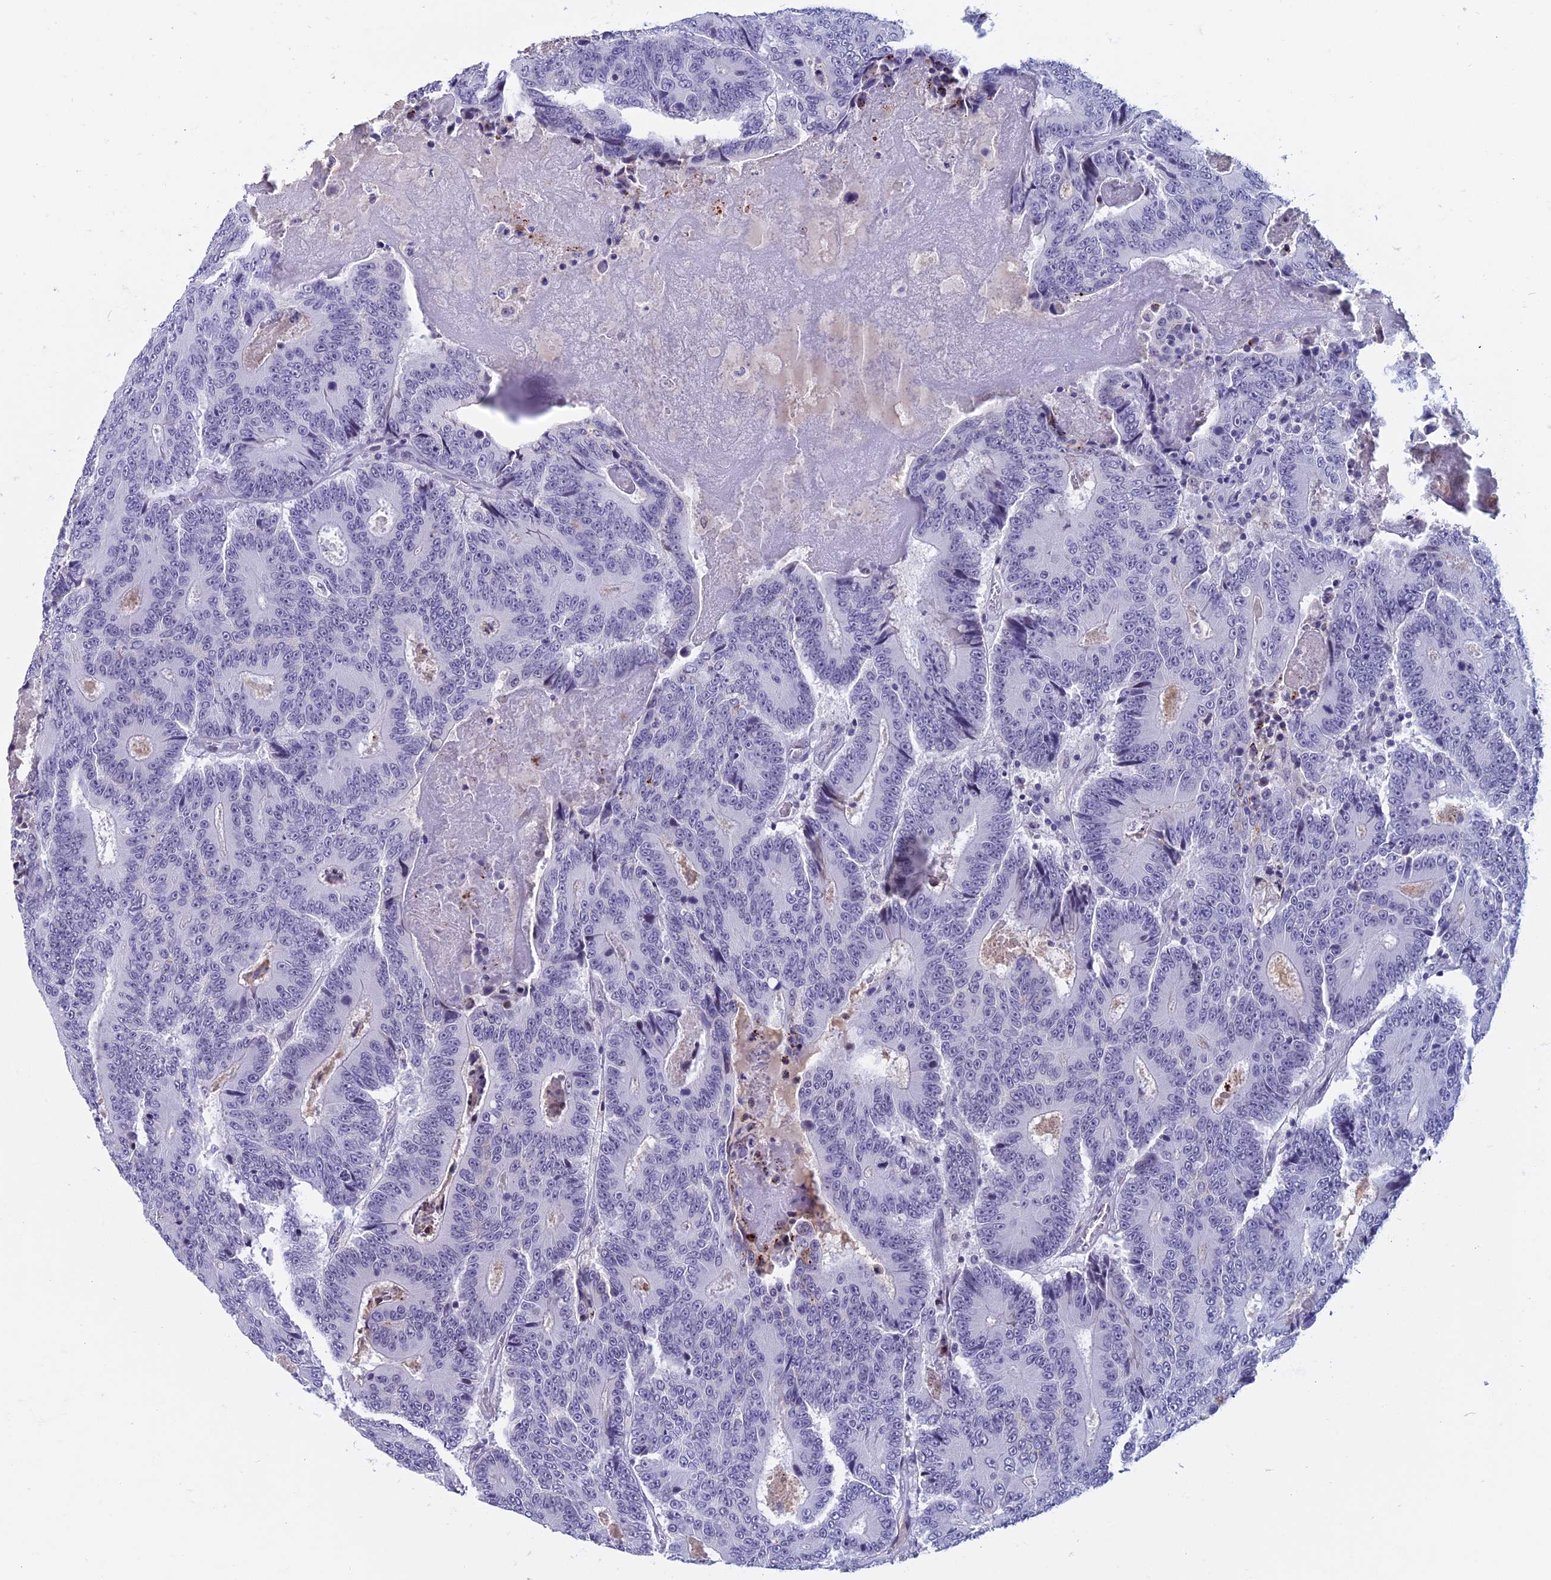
{"staining": {"intensity": "negative", "quantity": "none", "location": "none"}, "tissue": "colorectal cancer", "cell_type": "Tumor cells", "image_type": "cancer", "snomed": [{"axis": "morphology", "description": "Adenocarcinoma, NOS"}, {"axis": "topography", "description": "Colon"}], "caption": "This histopathology image is of colorectal cancer stained with immunohistochemistry to label a protein in brown with the nuclei are counter-stained blue. There is no staining in tumor cells. The staining is performed using DAB brown chromogen with nuclei counter-stained in using hematoxylin.", "gene": "CDC7", "patient": {"sex": "male", "age": 83}}